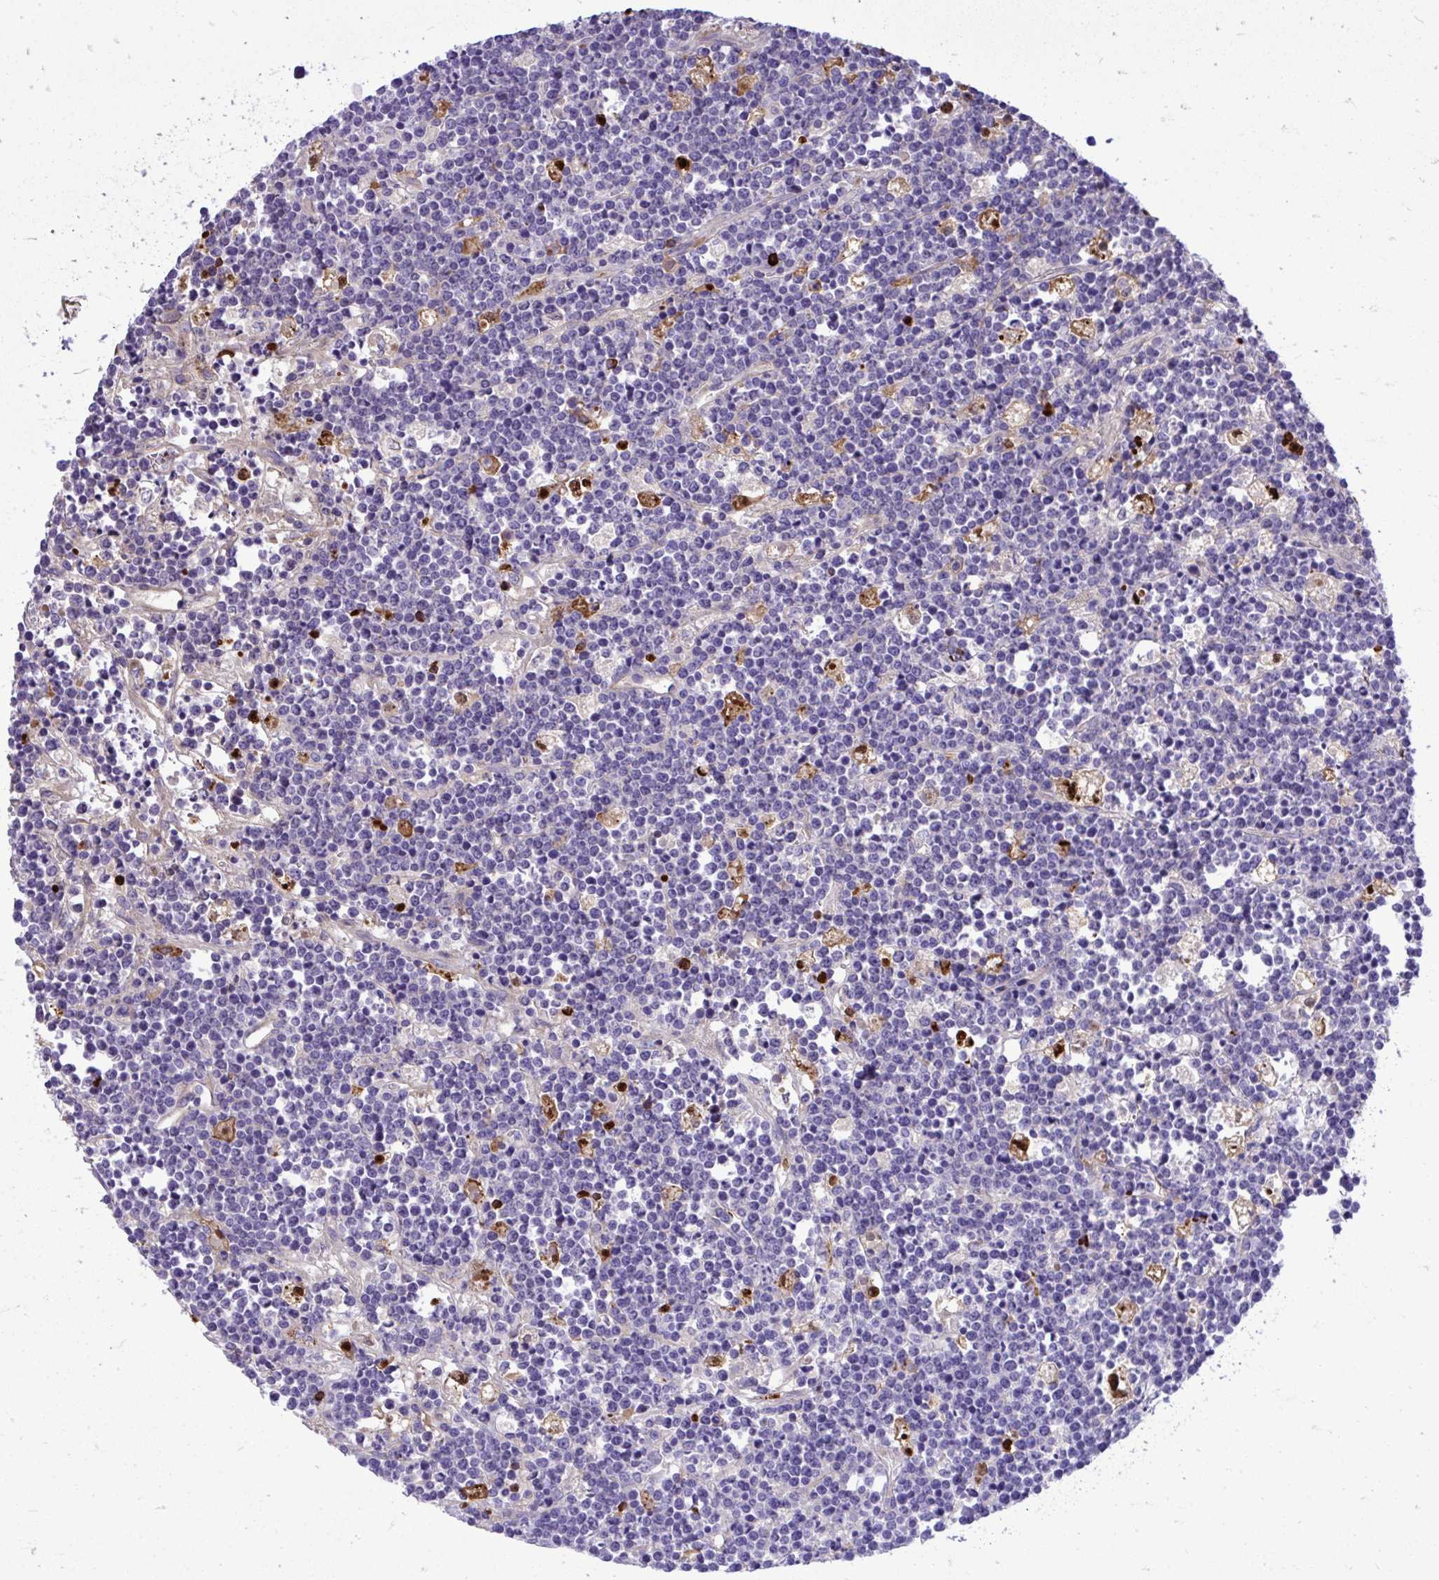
{"staining": {"intensity": "negative", "quantity": "none", "location": "none"}, "tissue": "lymphoma", "cell_type": "Tumor cells", "image_type": "cancer", "snomed": [{"axis": "morphology", "description": "Malignant lymphoma, non-Hodgkin's type, High grade"}, {"axis": "topography", "description": "Ovary"}], "caption": "Lymphoma was stained to show a protein in brown. There is no significant staining in tumor cells. Brightfield microscopy of IHC stained with DAB (3,3'-diaminobenzidine) (brown) and hematoxylin (blue), captured at high magnification.", "gene": "HRG", "patient": {"sex": "female", "age": 56}}